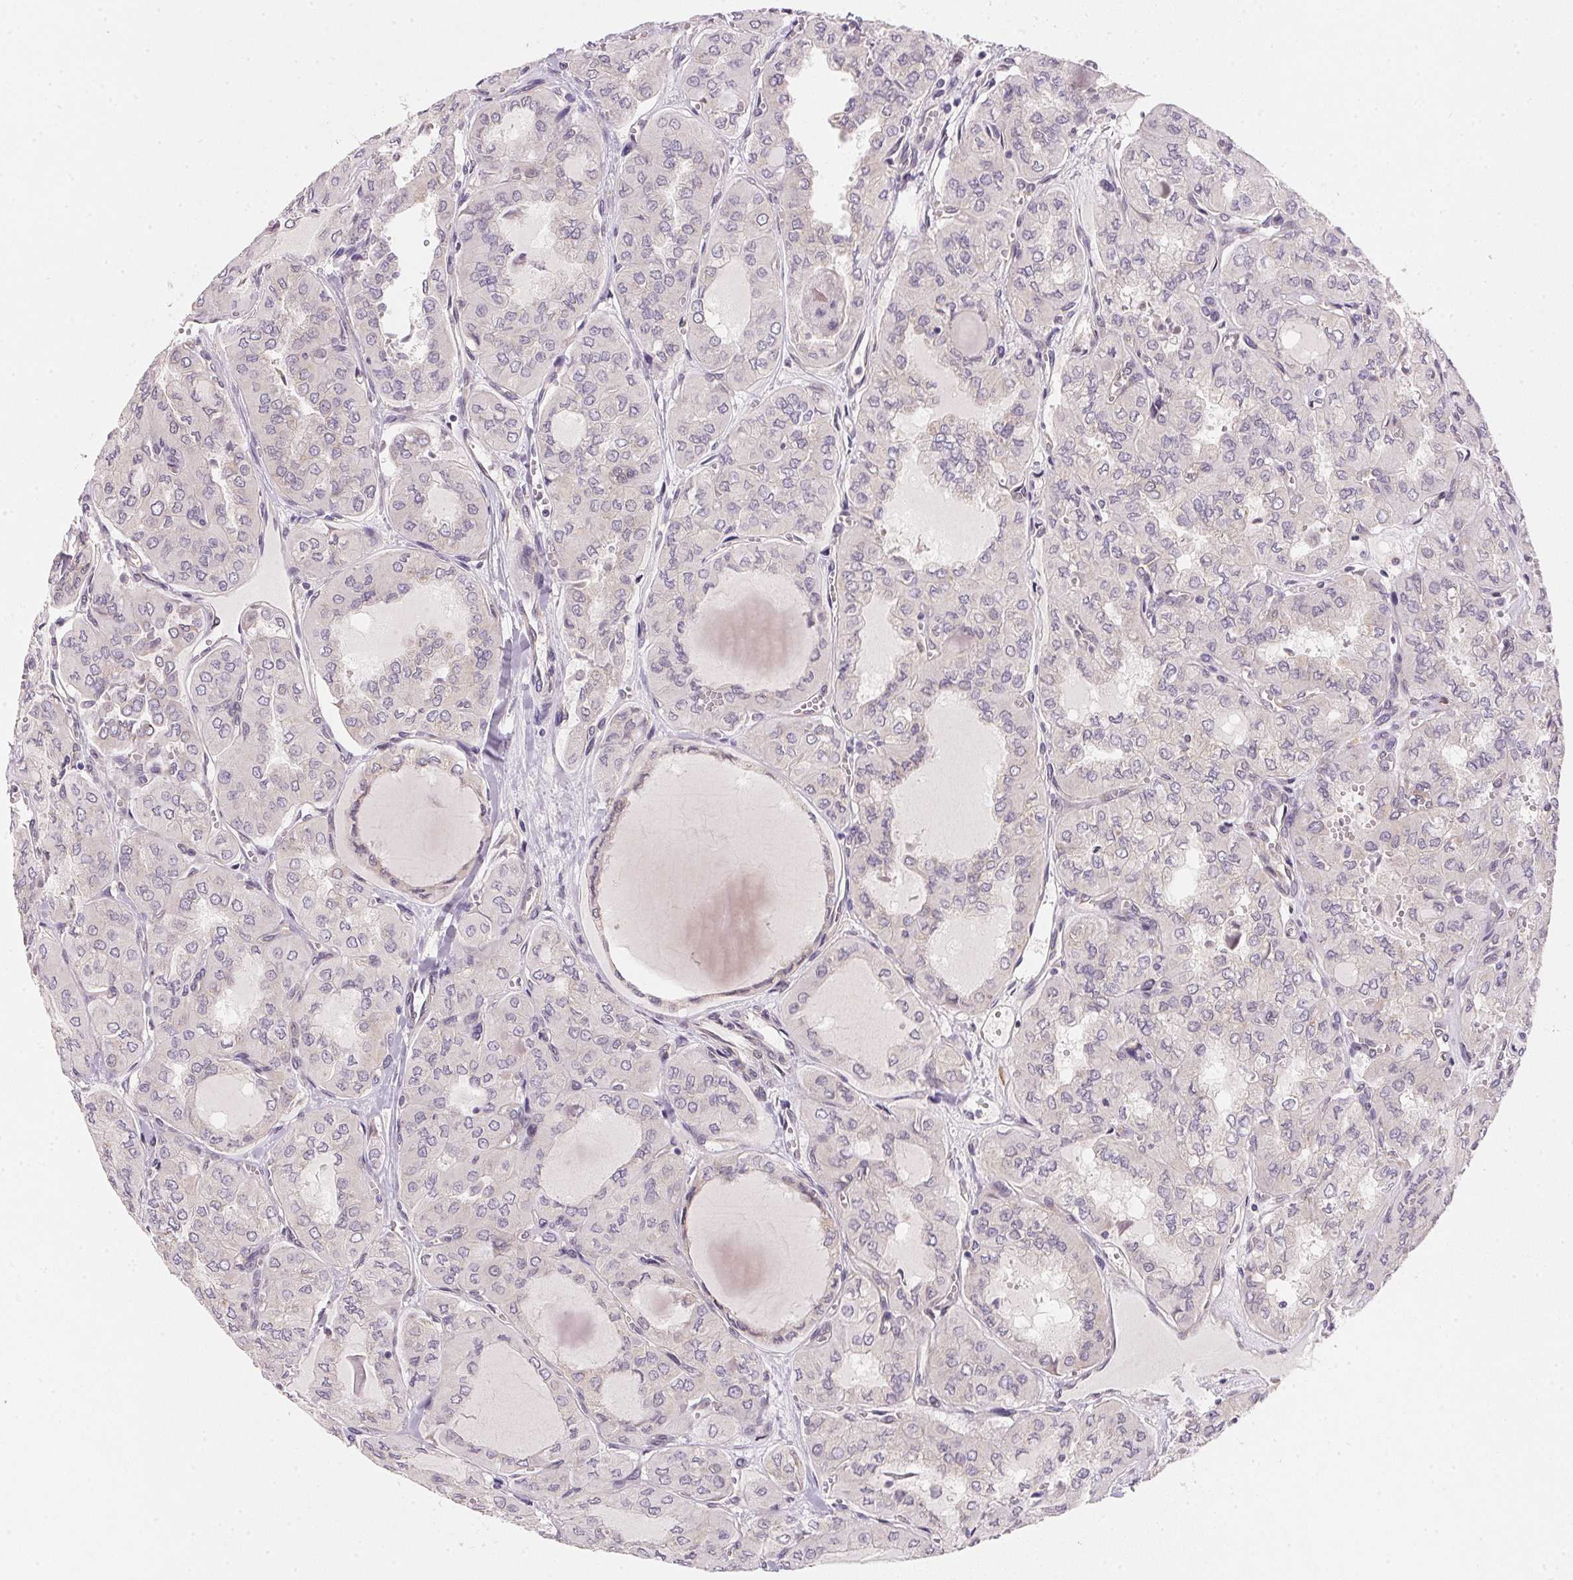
{"staining": {"intensity": "negative", "quantity": "none", "location": "none"}, "tissue": "thyroid cancer", "cell_type": "Tumor cells", "image_type": "cancer", "snomed": [{"axis": "morphology", "description": "Papillary adenocarcinoma, NOS"}, {"axis": "topography", "description": "Thyroid gland"}], "caption": "A photomicrograph of human papillary adenocarcinoma (thyroid) is negative for staining in tumor cells. (DAB (3,3'-diaminobenzidine) immunohistochemistry with hematoxylin counter stain).", "gene": "EI24", "patient": {"sex": "male", "age": 20}}